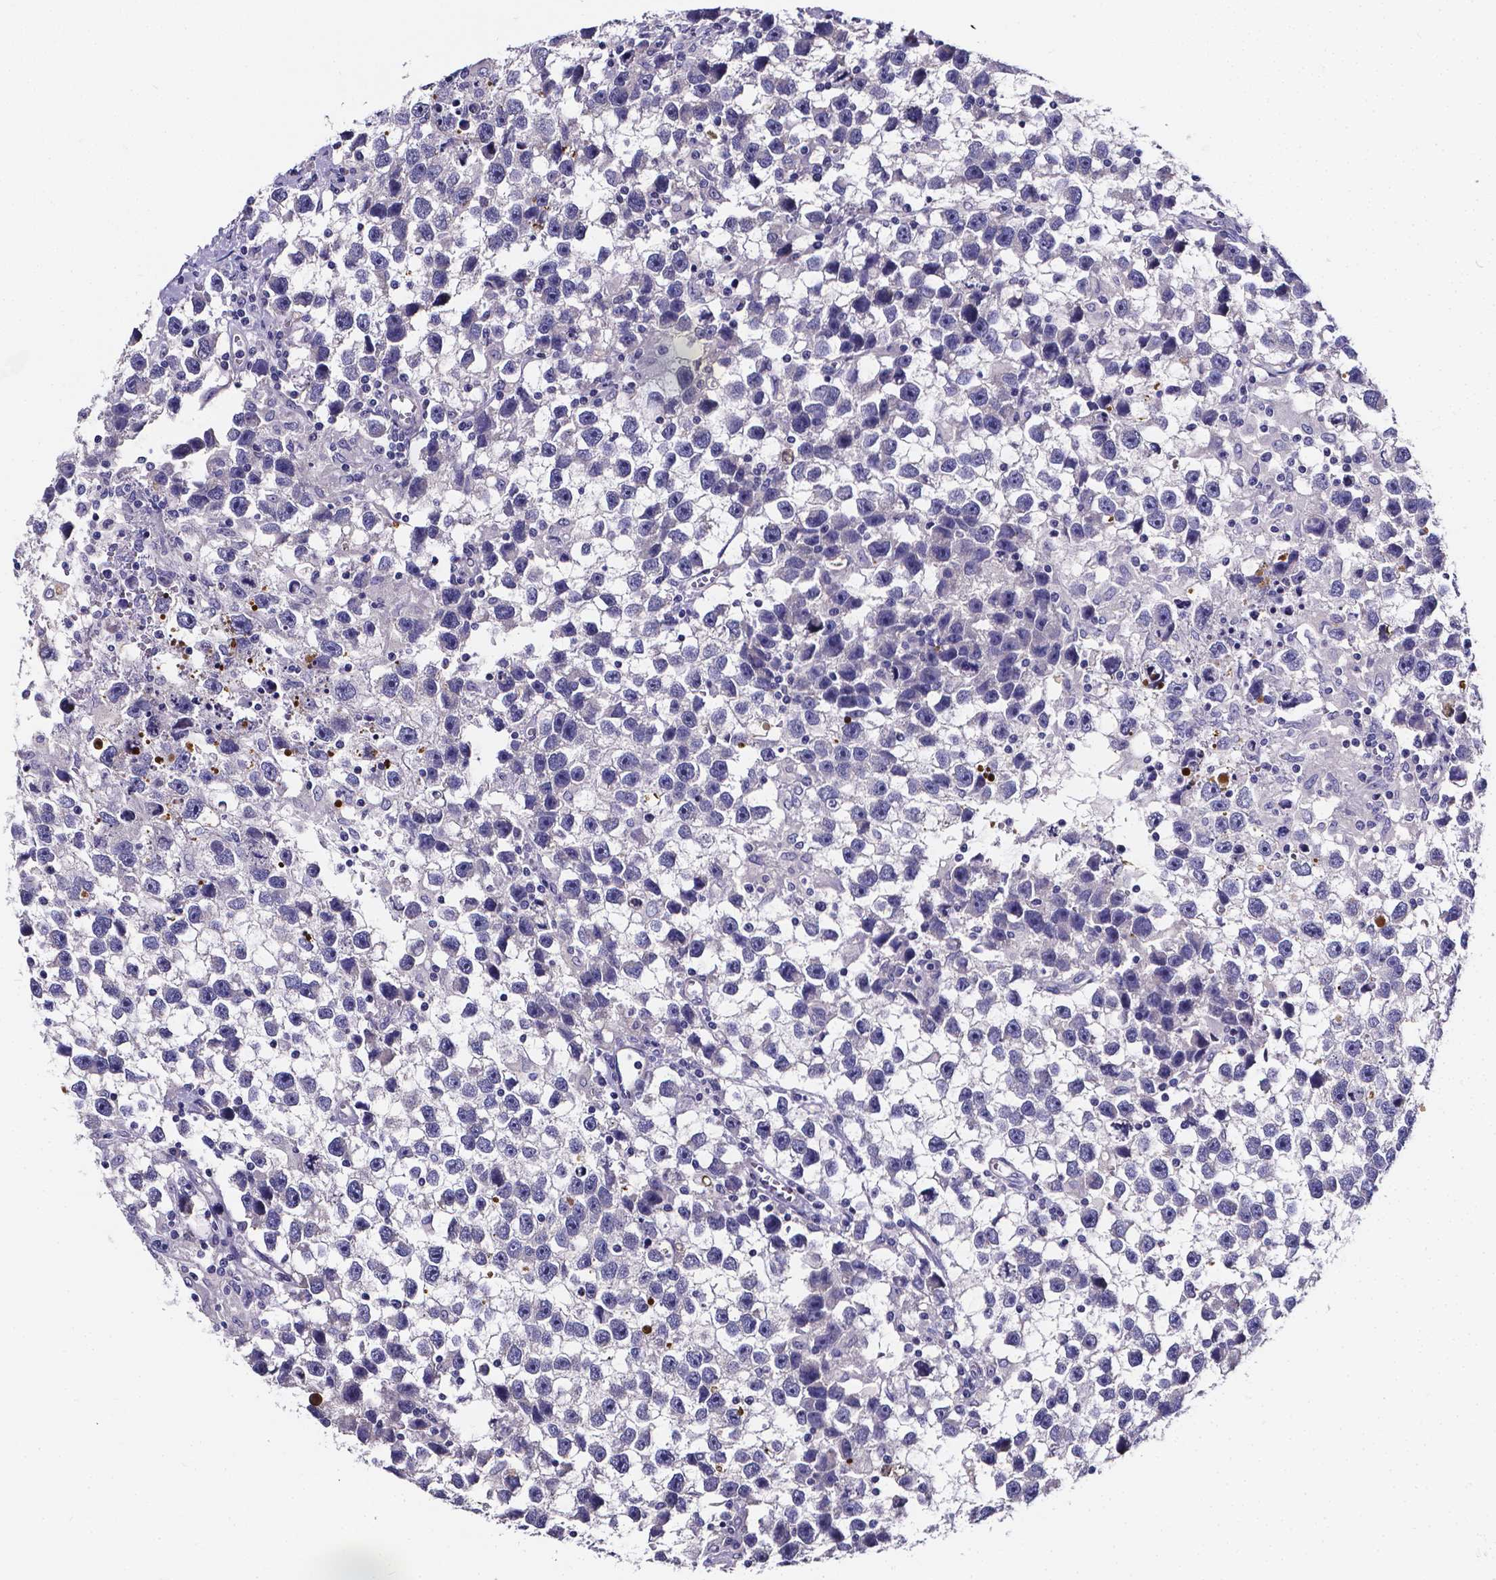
{"staining": {"intensity": "negative", "quantity": "none", "location": "none"}, "tissue": "testis cancer", "cell_type": "Tumor cells", "image_type": "cancer", "snomed": [{"axis": "morphology", "description": "Seminoma, NOS"}, {"axis": "topography", "description": "Testis"}], "caption": "Seminoma (testis) was stained to show a protein in brown. There is no significant staining in tumor cells. (Immunohistochemistry, brightfield microscopy, high magnification).", "gene": "CACNG8", "patient": {"sex": "male", "age": 43}}